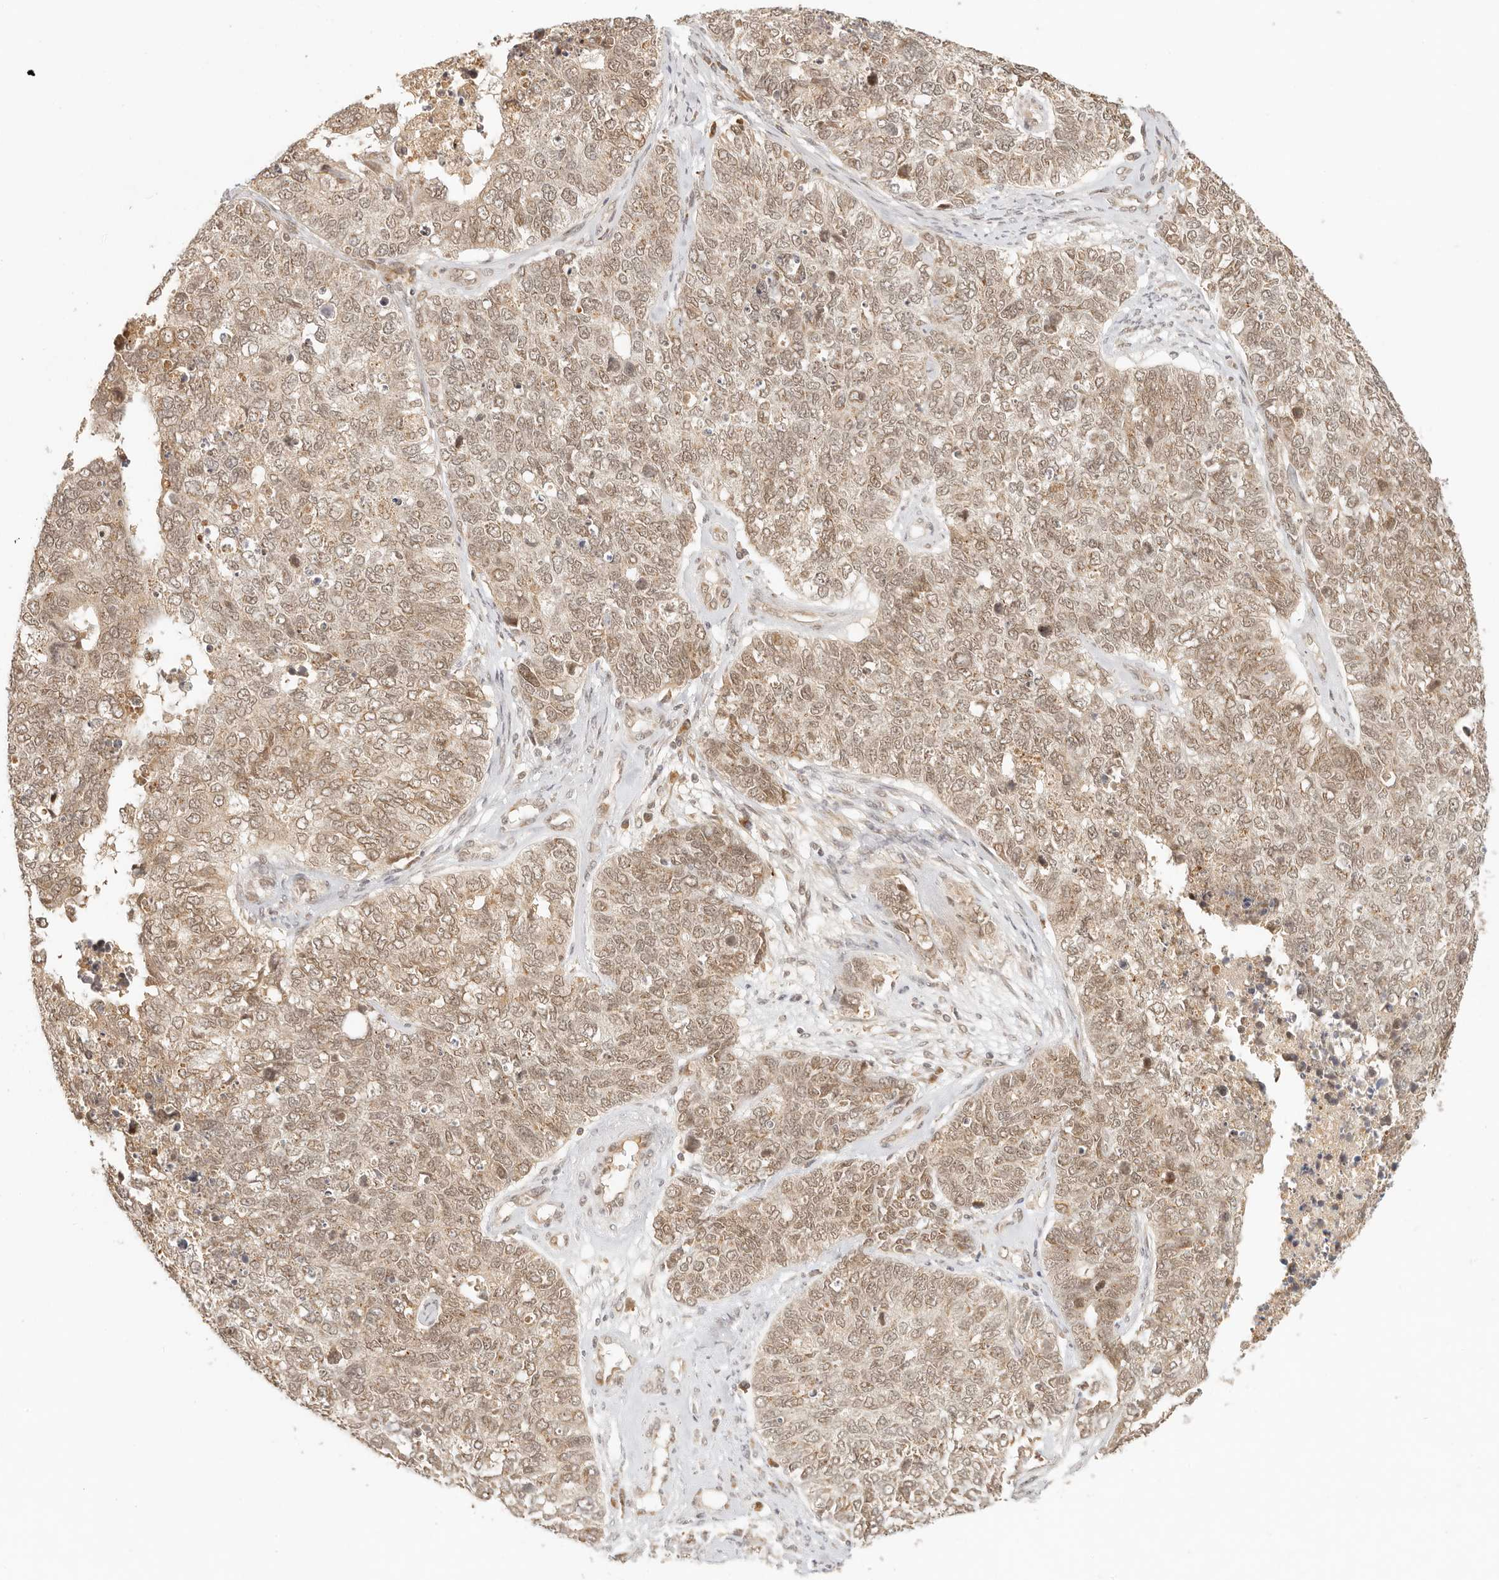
{"staining": {"intensity": "moderate", "quantity": ">75%", "location": "nuclear"}, "tissue": "cervical cancer", "cell_type": "Tumor cells", "image_type": "cancer", "snomed": [{"axis": "morphology", "description": "Squamous cell carcinoma, NOS"}, {"axis": "topography", "description": "Cervix"}], "caption": "IHC histopathology image of cervical squamous cell carcinoma stained for a protein (brown), which shows medium levels of moderate nuclear positivity in about >75% of tumor cells.", "gene": "INTS11", "patient": {"sex": "female", "age": 63}}